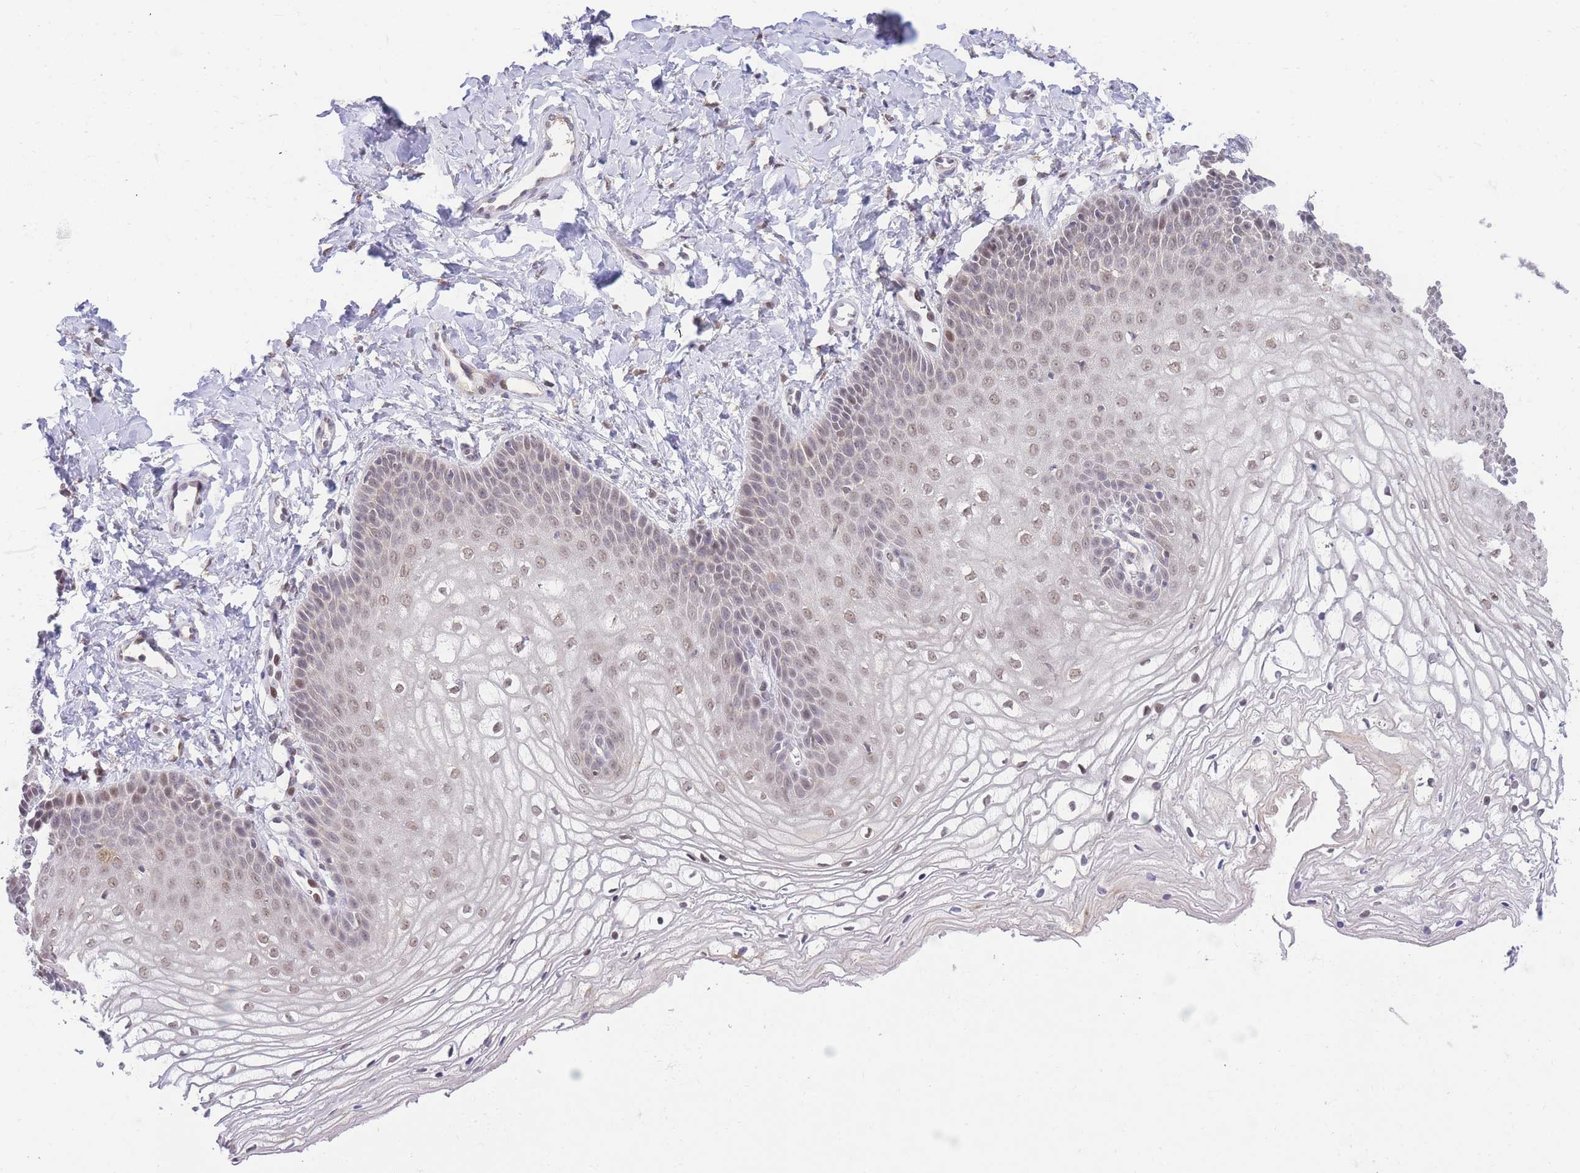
{"staining": {"intensity": "moderate", "quantity": "<25%", "location": "nuclear"}, "tissue": "vagina", "cell_type": "Squamous epithelial cells", "image_type": "normal", "snomed": [{"axis": "morphology", "description": "Normal tissue, NOS"}, {"axis": "topography", "description": "Vagina"}], "caption": "Protein staining demonstrates moderate nuclear positivity in about <25% of squamous epithelial cells in normal vagina. (IHC, brightfield microscopy, high magnification).", "gene": "PUS10", "patient": {"sex": "female", "age": 68}}